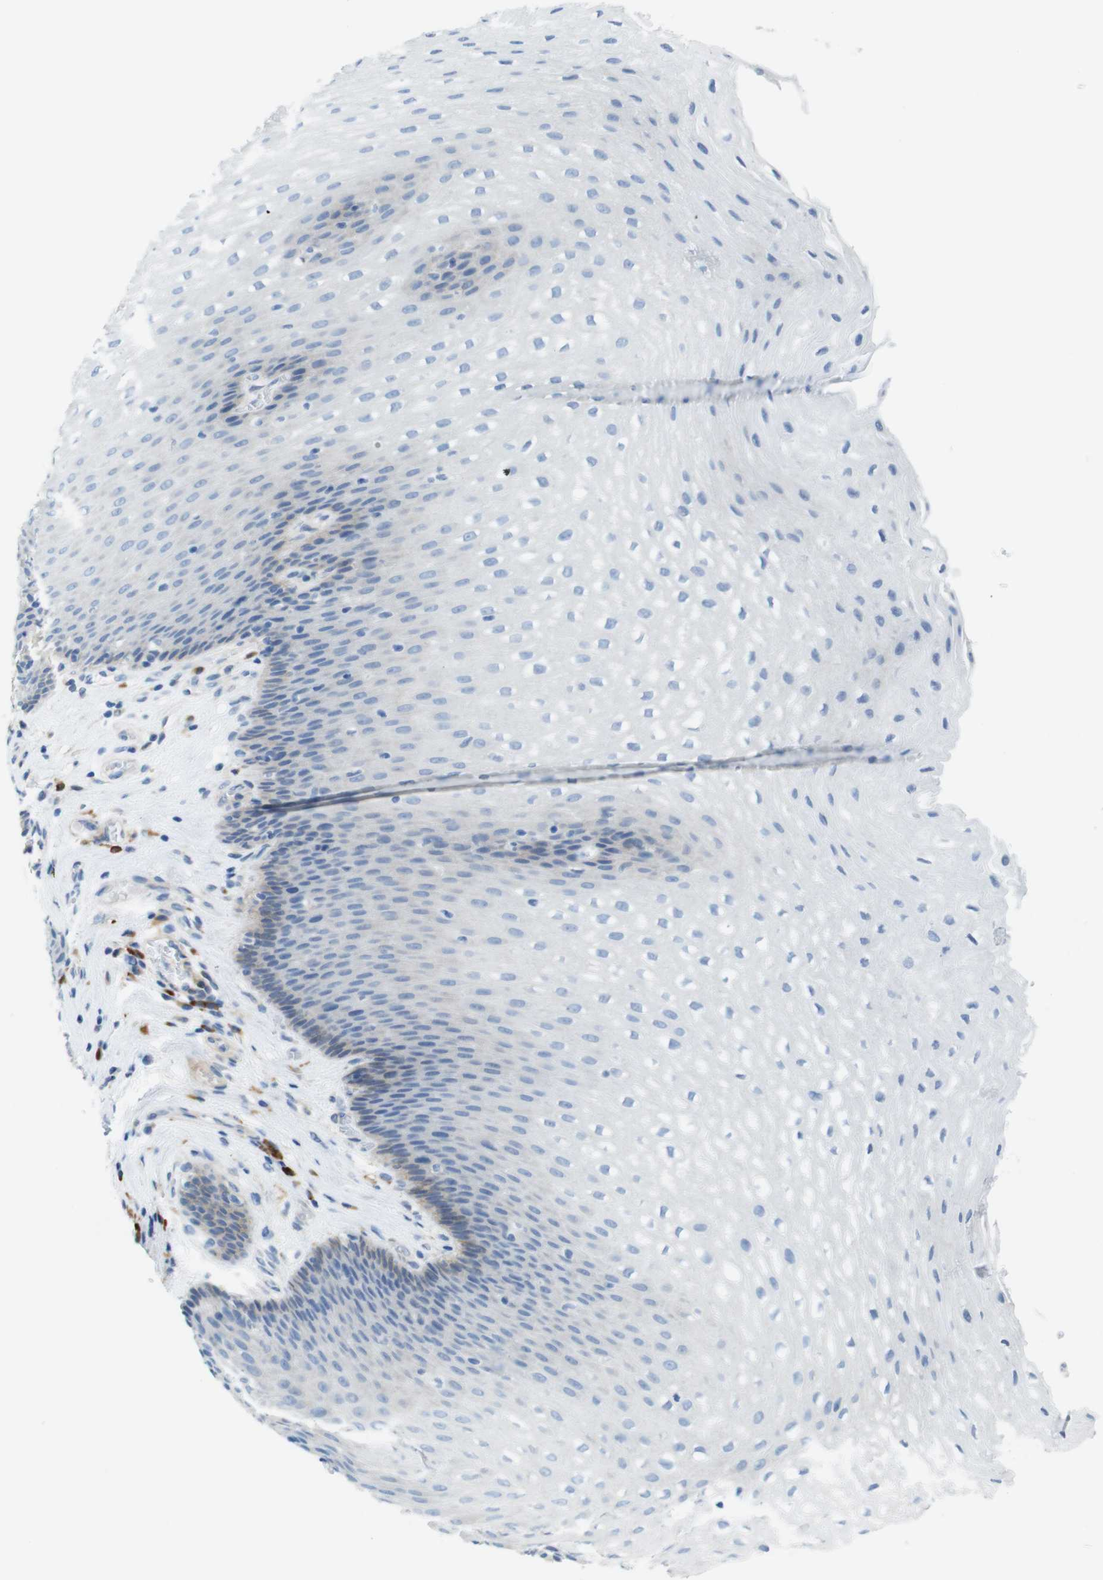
{"staining": {"intensity": "negative", "quantity": "none", "location": "none"}, "tissue": "esophagus", "cell_type": "Squamous epithelial cells", "image_type": "normal", "snomed": [{"axis": "morphology", "description": "Normal tissue, NOS"}, {"axis": "topography", "description": "Esophagus"}], "caption": "Immunohistochemistry photomicrograph of benign human esophagus stained for a protein (brown), which displays no positivity in squamous epithelial cells. Brightfield microscopy of immunohistochemistry stained with DAB (brown) and hematoxylin (blue), captured at high magnification.", "gene": "CLMN", "patient": {"sex": "male", "age": 48}}